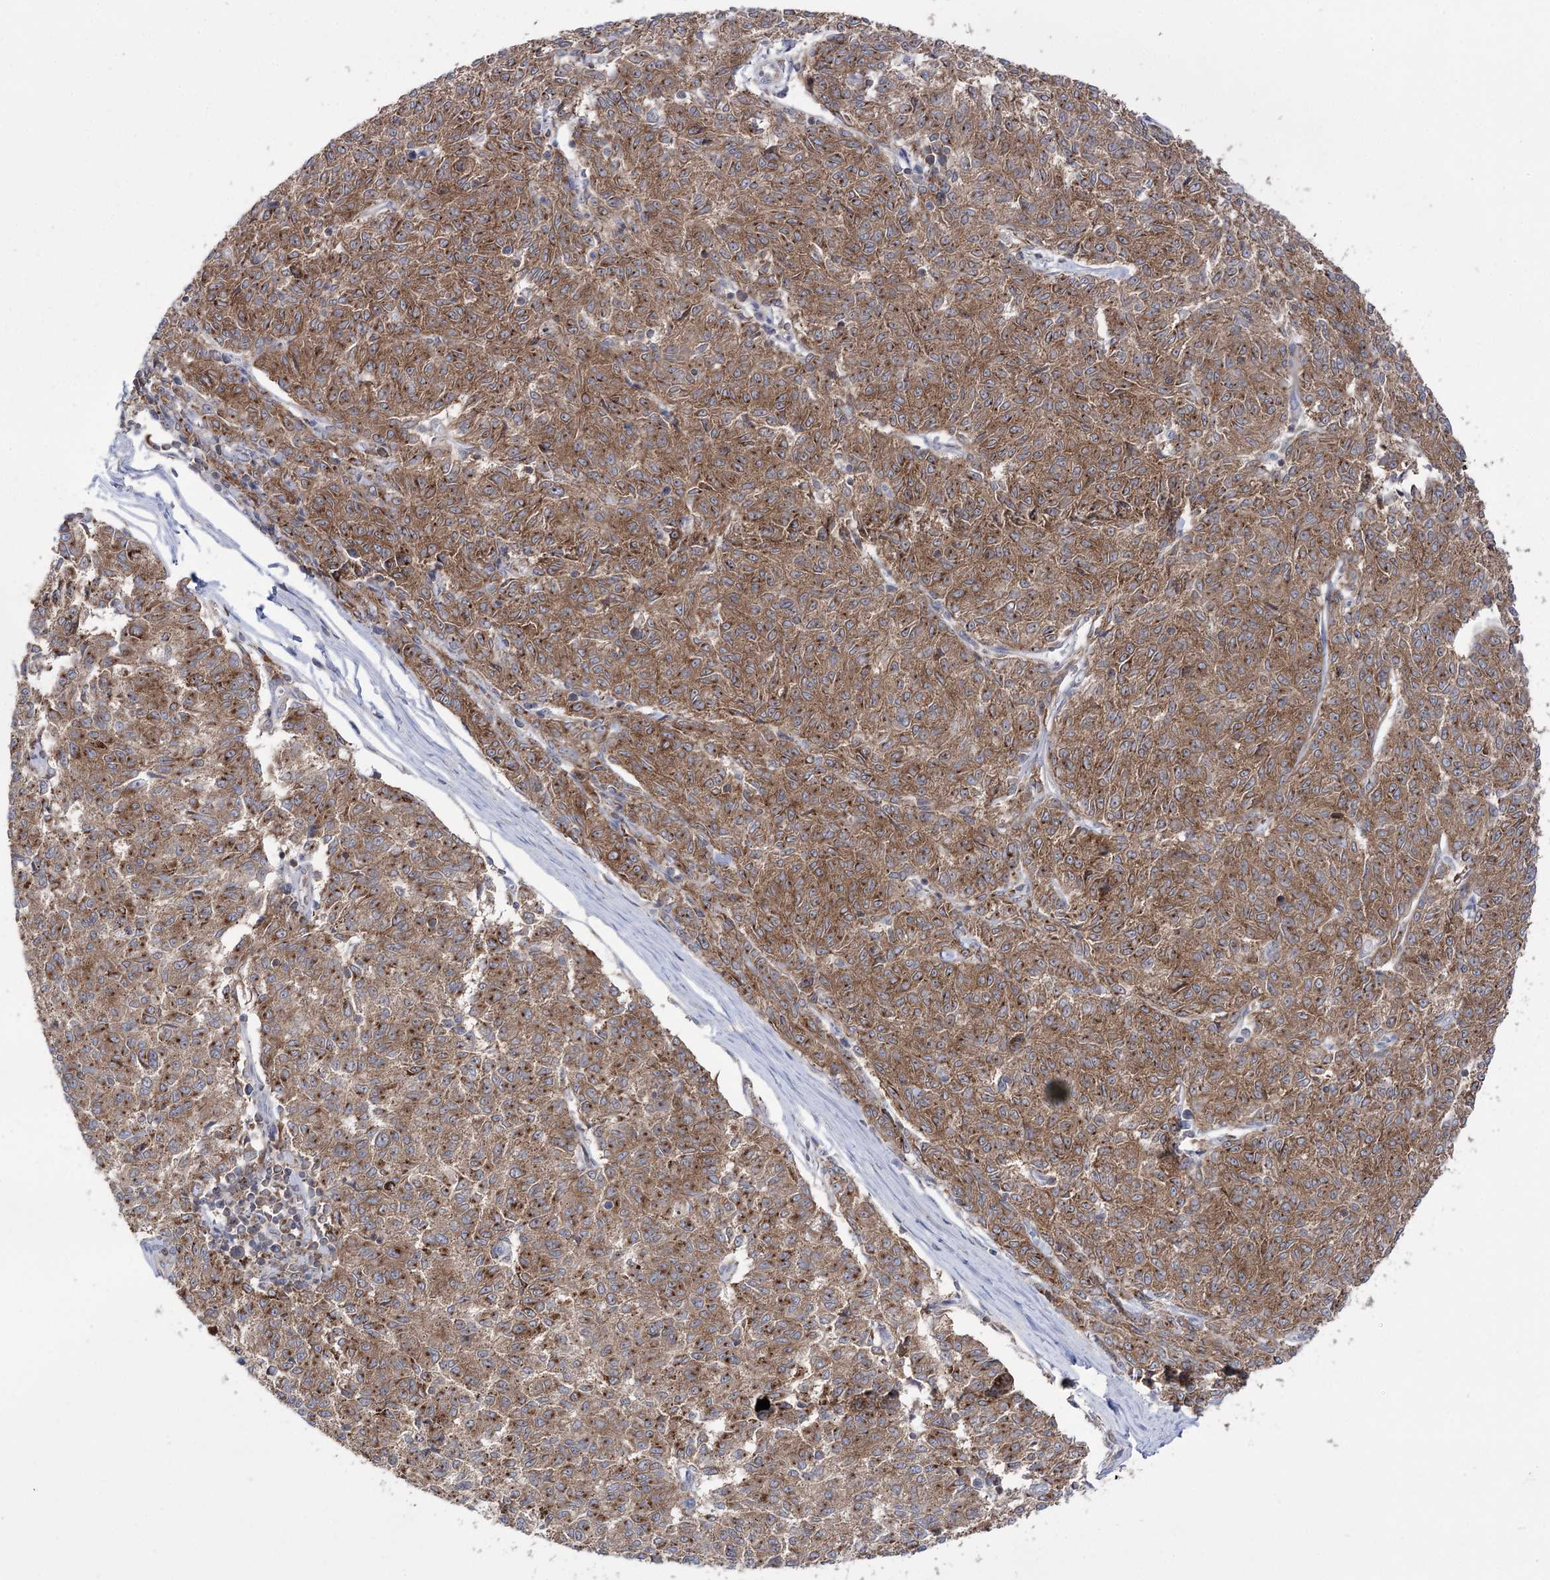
{"staining": {"intensity": "moderate", "quantity": ">75%", "location": "cytoplasmic/membranous"}, "tissue": "melanoma", "cell_type": "Tumor cells", "image_type": "cancer", "snomed": [{"axis": "morphology", "description": "Malignant melanoma, NOS"}, {"axis": "topography", "description": "Skin"}], "caption": "Brown immunohistochemical staining in malignant melanoma reveals moderate cytoplasmic/membranous expression in approximately >75% of tumor cells.", "gene": "ZNF622", "patient": {"sex": "female", "age": 72}}